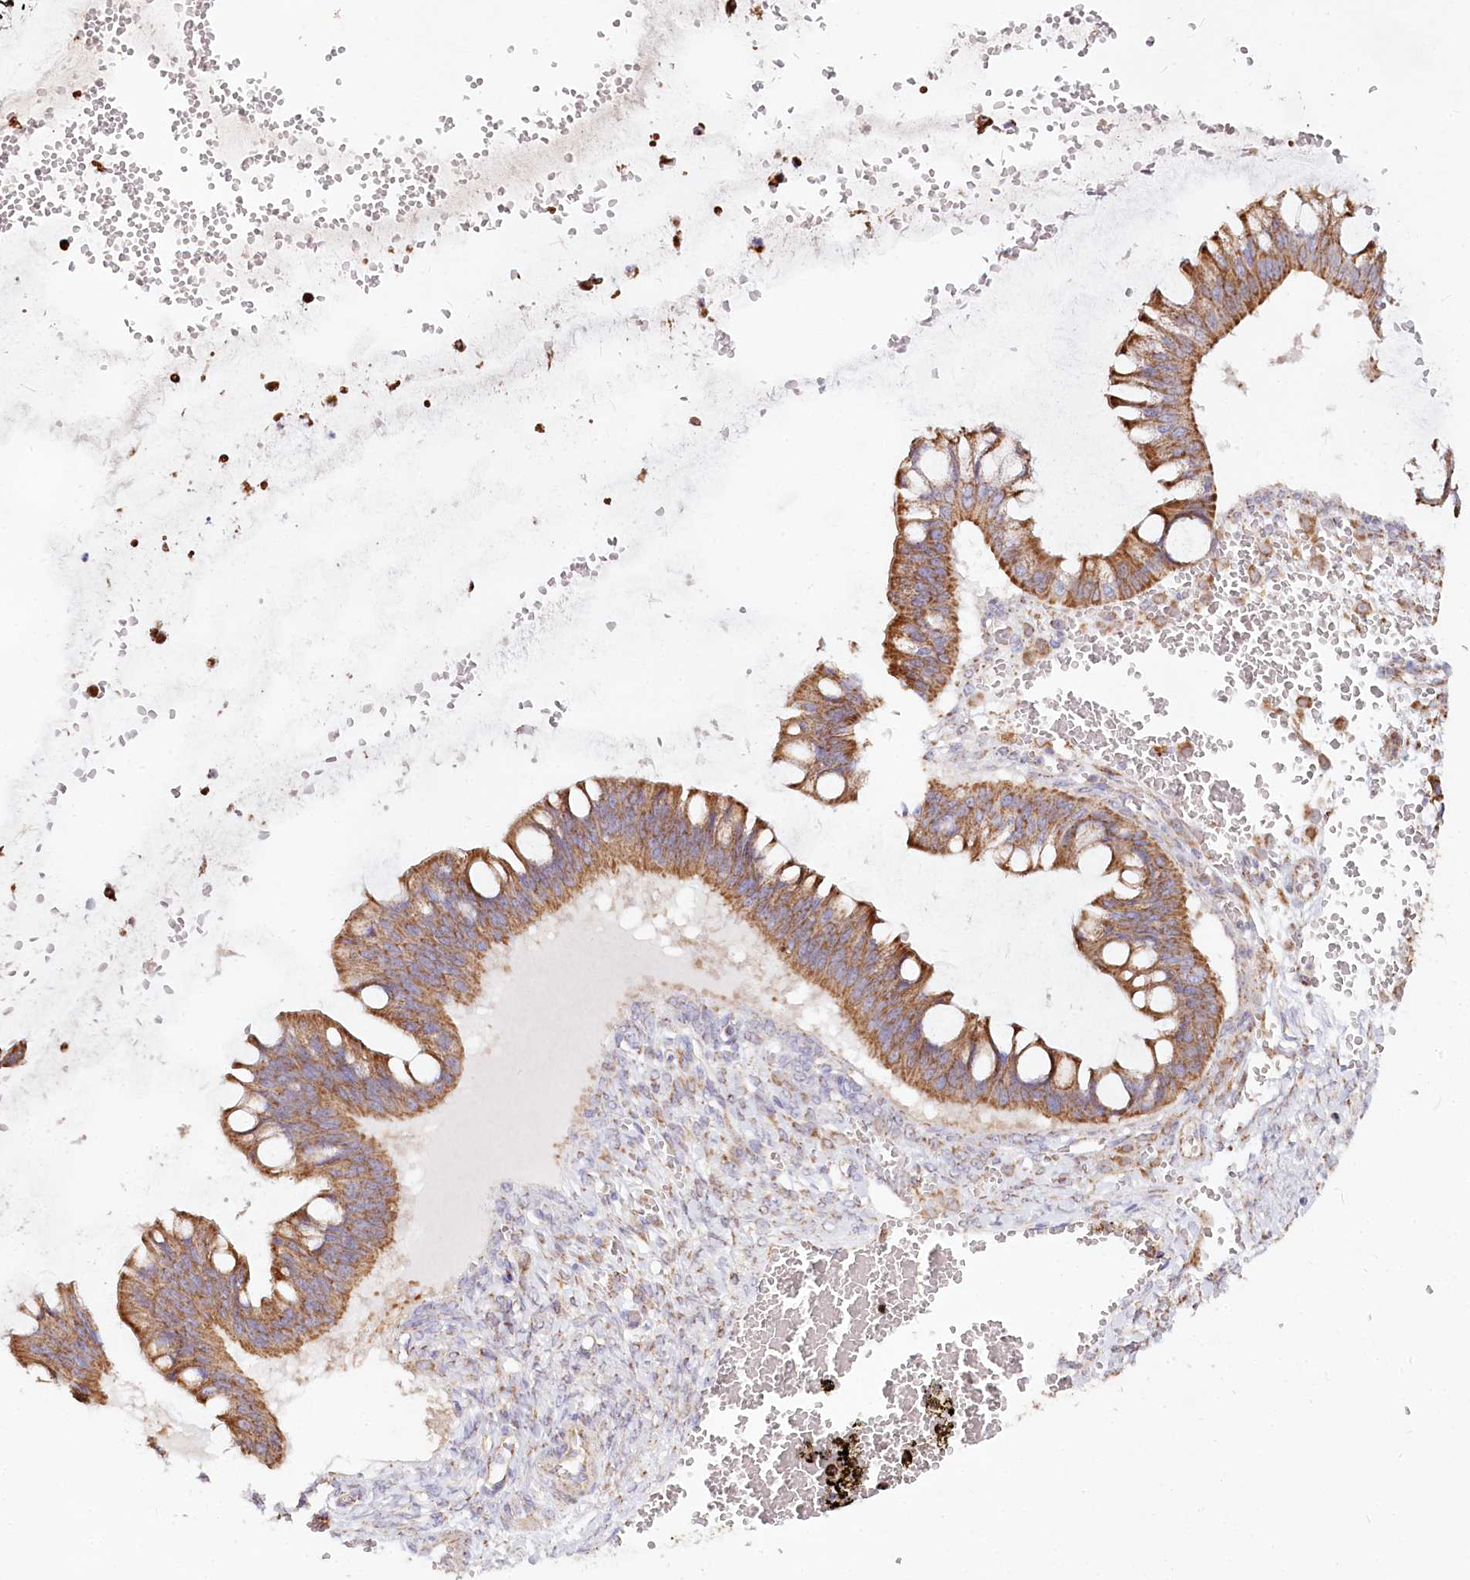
{"staining": {"intensity": "moderate", "quantity": ">75%", "location": "cytoplasmic/membranous"}, "tissue": "ovarian cancer", "cell_type": "Tumor cells", "image_type": "cancer", "snomed": [{"axis": "morphology", "description": "Cystadenocarcinoma, mucinous, NOS"}, {"axis": "topography", "description": "Ovary"}], "caption": "A histopathology image showing moderate cytoplasmic/membranous expression in about >75% of tumor cells in ovarian cancer, as visualized by brown immunohistochemical staining.", "gene": "TASOR2", "patient": {"sex": "female", "age": 73}}